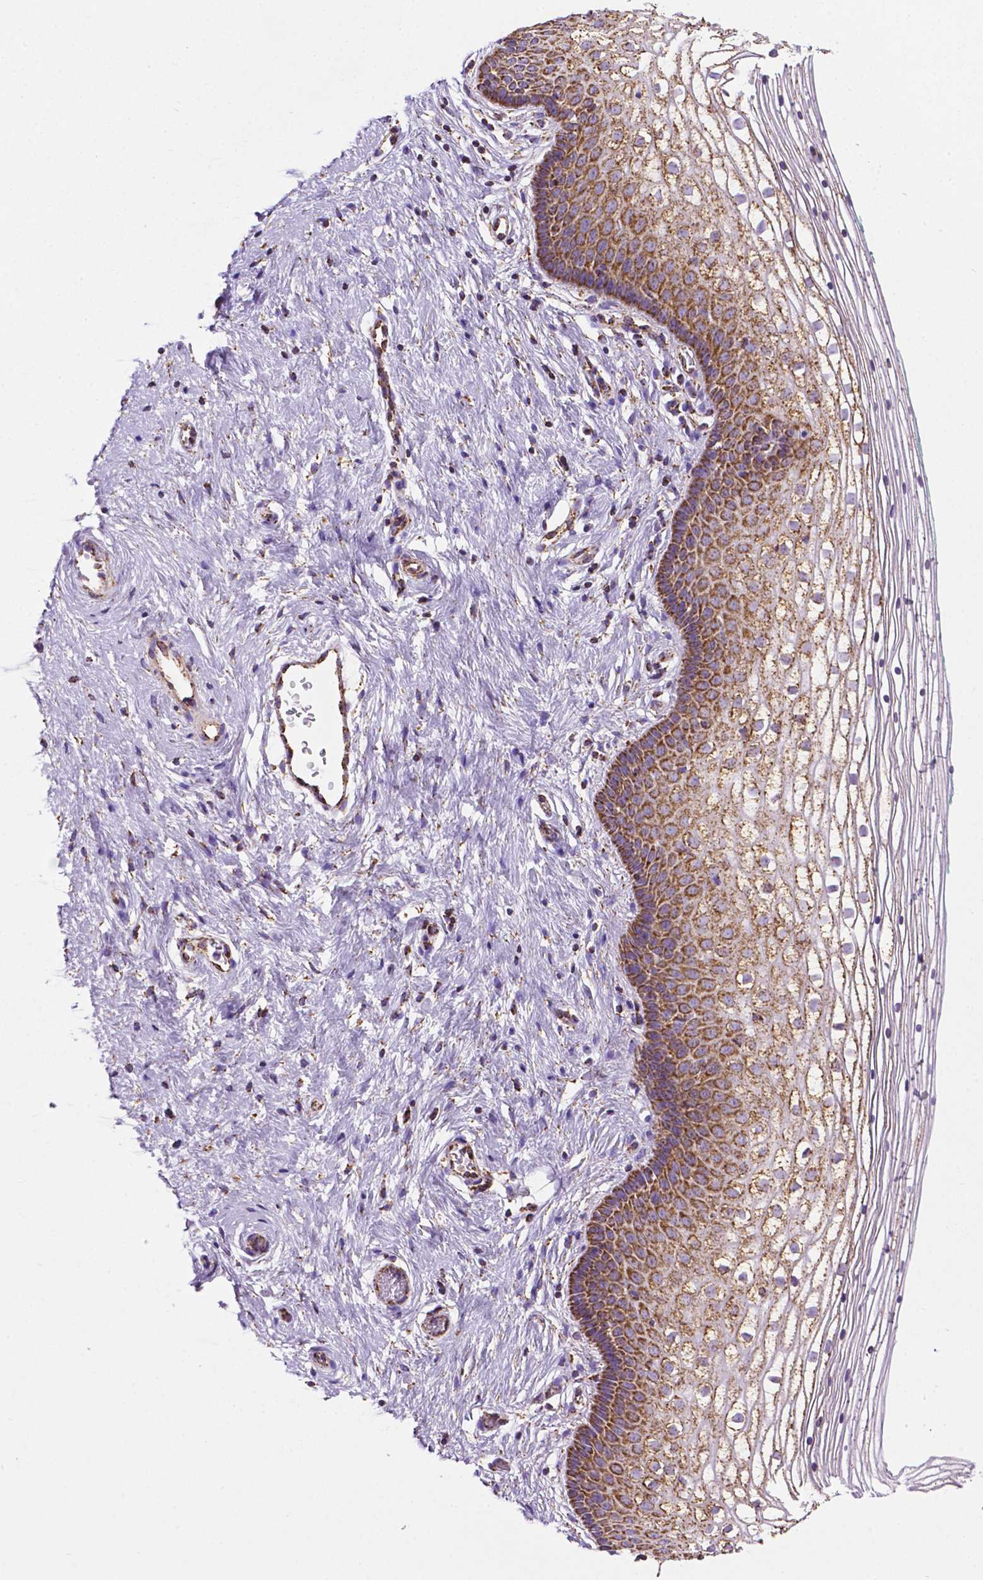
{"staining": {"intensity": "strong", "quantity": ">75%", "location": "cytoplasmic/membranous"}, "tissue": "vagina", "cell_type": "Squamous epithelial cells", "image_type": "normal", "snomed": [{"axis": "morphology", "description": "Normal tissue, NOS"}, {"axis": "topography", "description": "Vagina"}], "caption": "DAB immunohistochemical staining of unremarkable vagina exhibits strong cytoplasmic/membranous protein expression in approximately >75% of squamous epithelial cells.", "gene": "RMDN3", "patient": {"sex": "female", "age": 36}}